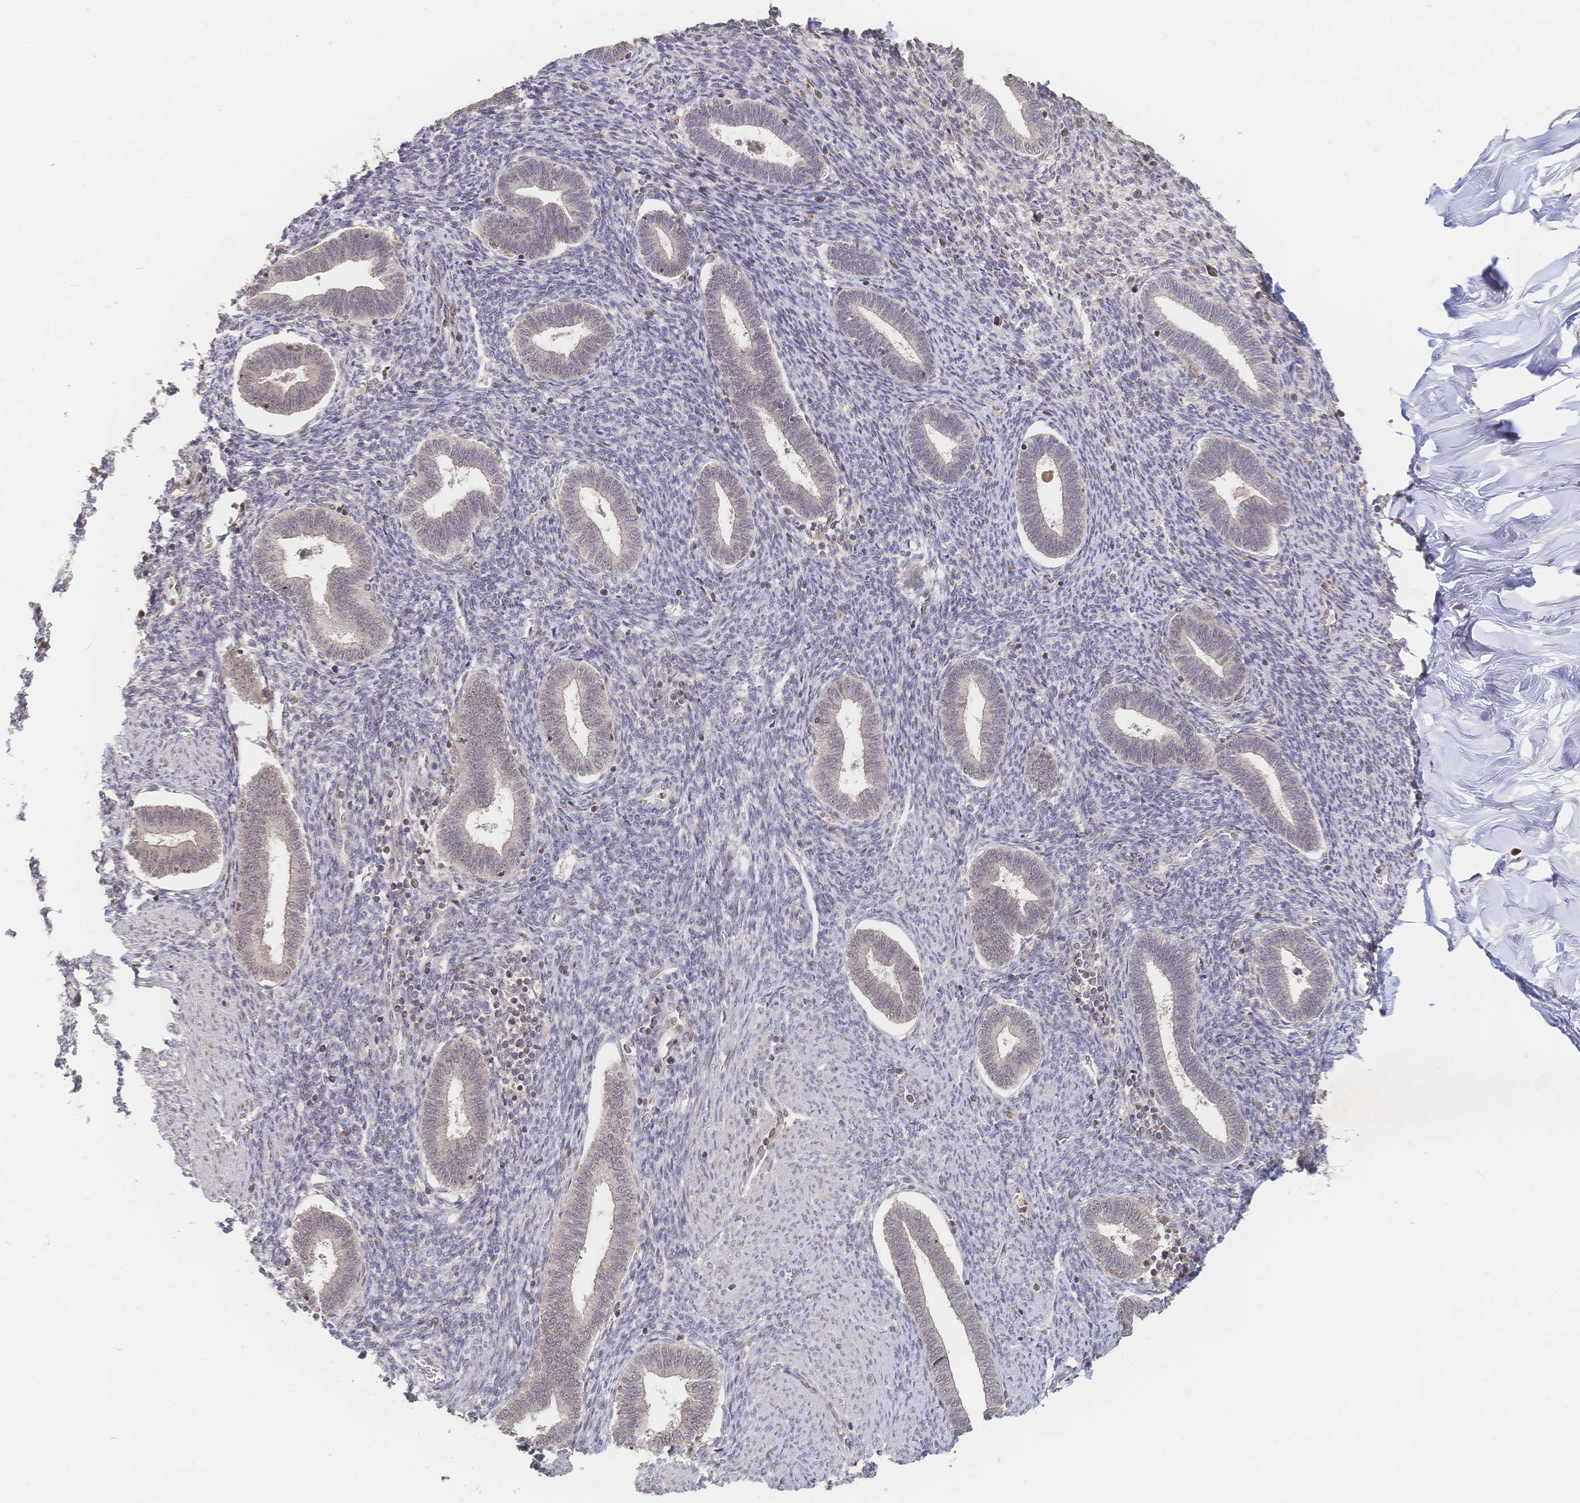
{"staining": {"intensity": "weak", "quantity": "<25%", "location": "nuclear"}, "tissue": "endometrium", "cell_type": "Cells in endometrial stroma", "image_type": "normal", "snomed": [{"axis": "morphology", "description": "Normal tissue, NOS"}, {"axis": "topography", "description": "Endometrium"}], "caption": "Endometrium stained for a protein using IHC reveals no positivity cells in endometrial stroma.", "gene": "LRP5", "patient": {"sex": "female", "age": 42}}